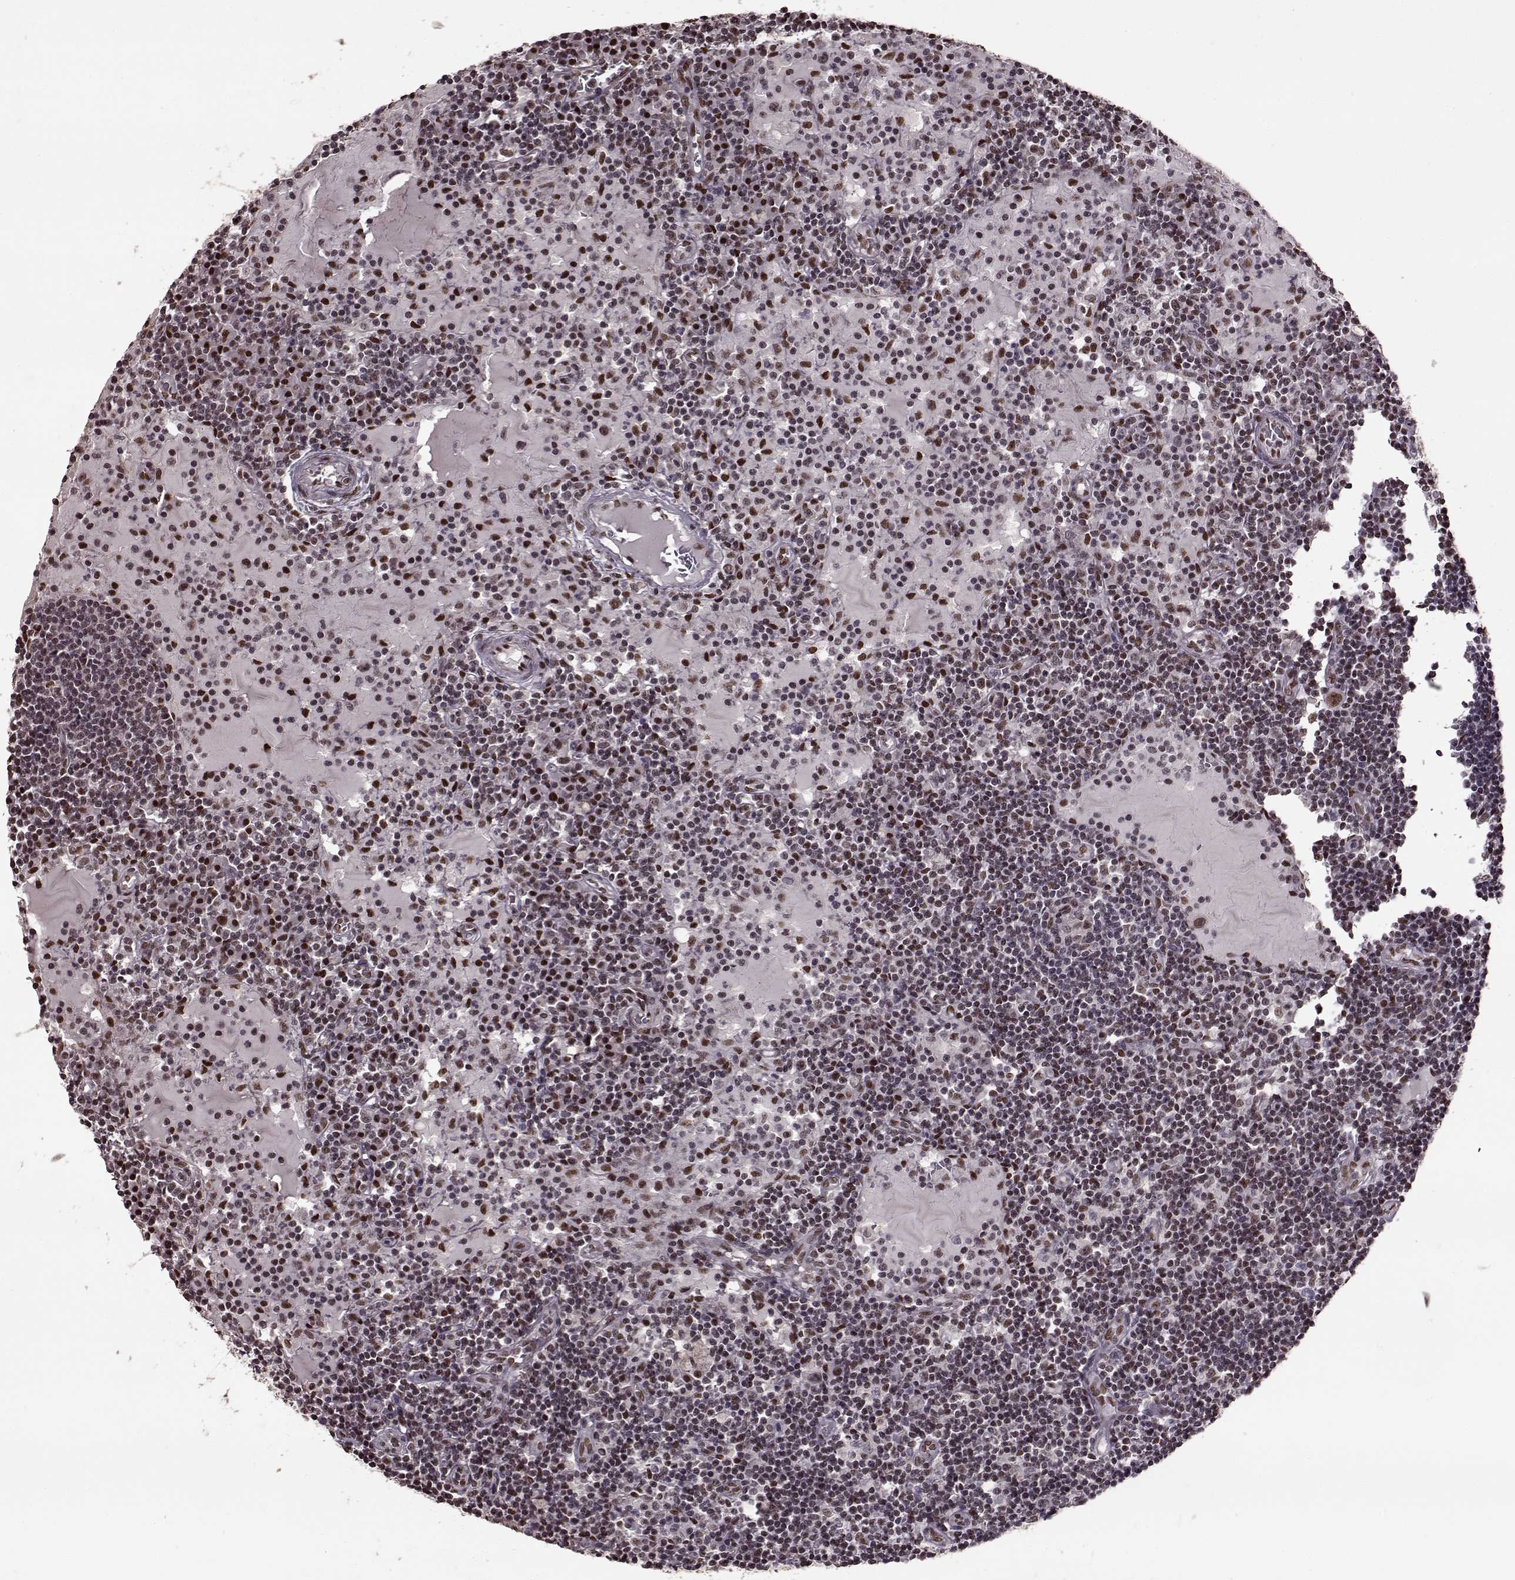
{"staining": {"intensity": "moderate", "quantity": "<25%", "location": "nuclear"}, "tissue": "lymph node", "cell_type": "Non-germinal center cells", "image_type": "normal", "snomed": [{"axis": "morphology", "description": "Normal tissue, NOS"}, {"axis": "topography", "description": "Lymph node"}], "caption": "Benign lymph node was stained to show a protein in brown. There is low levels of moderate nuclear staining in approximately <25% of non-germinal center cells. Nuclei are stained in blue.", "gene": "FTO", "patient": {"sex": "female", "age": 72}}